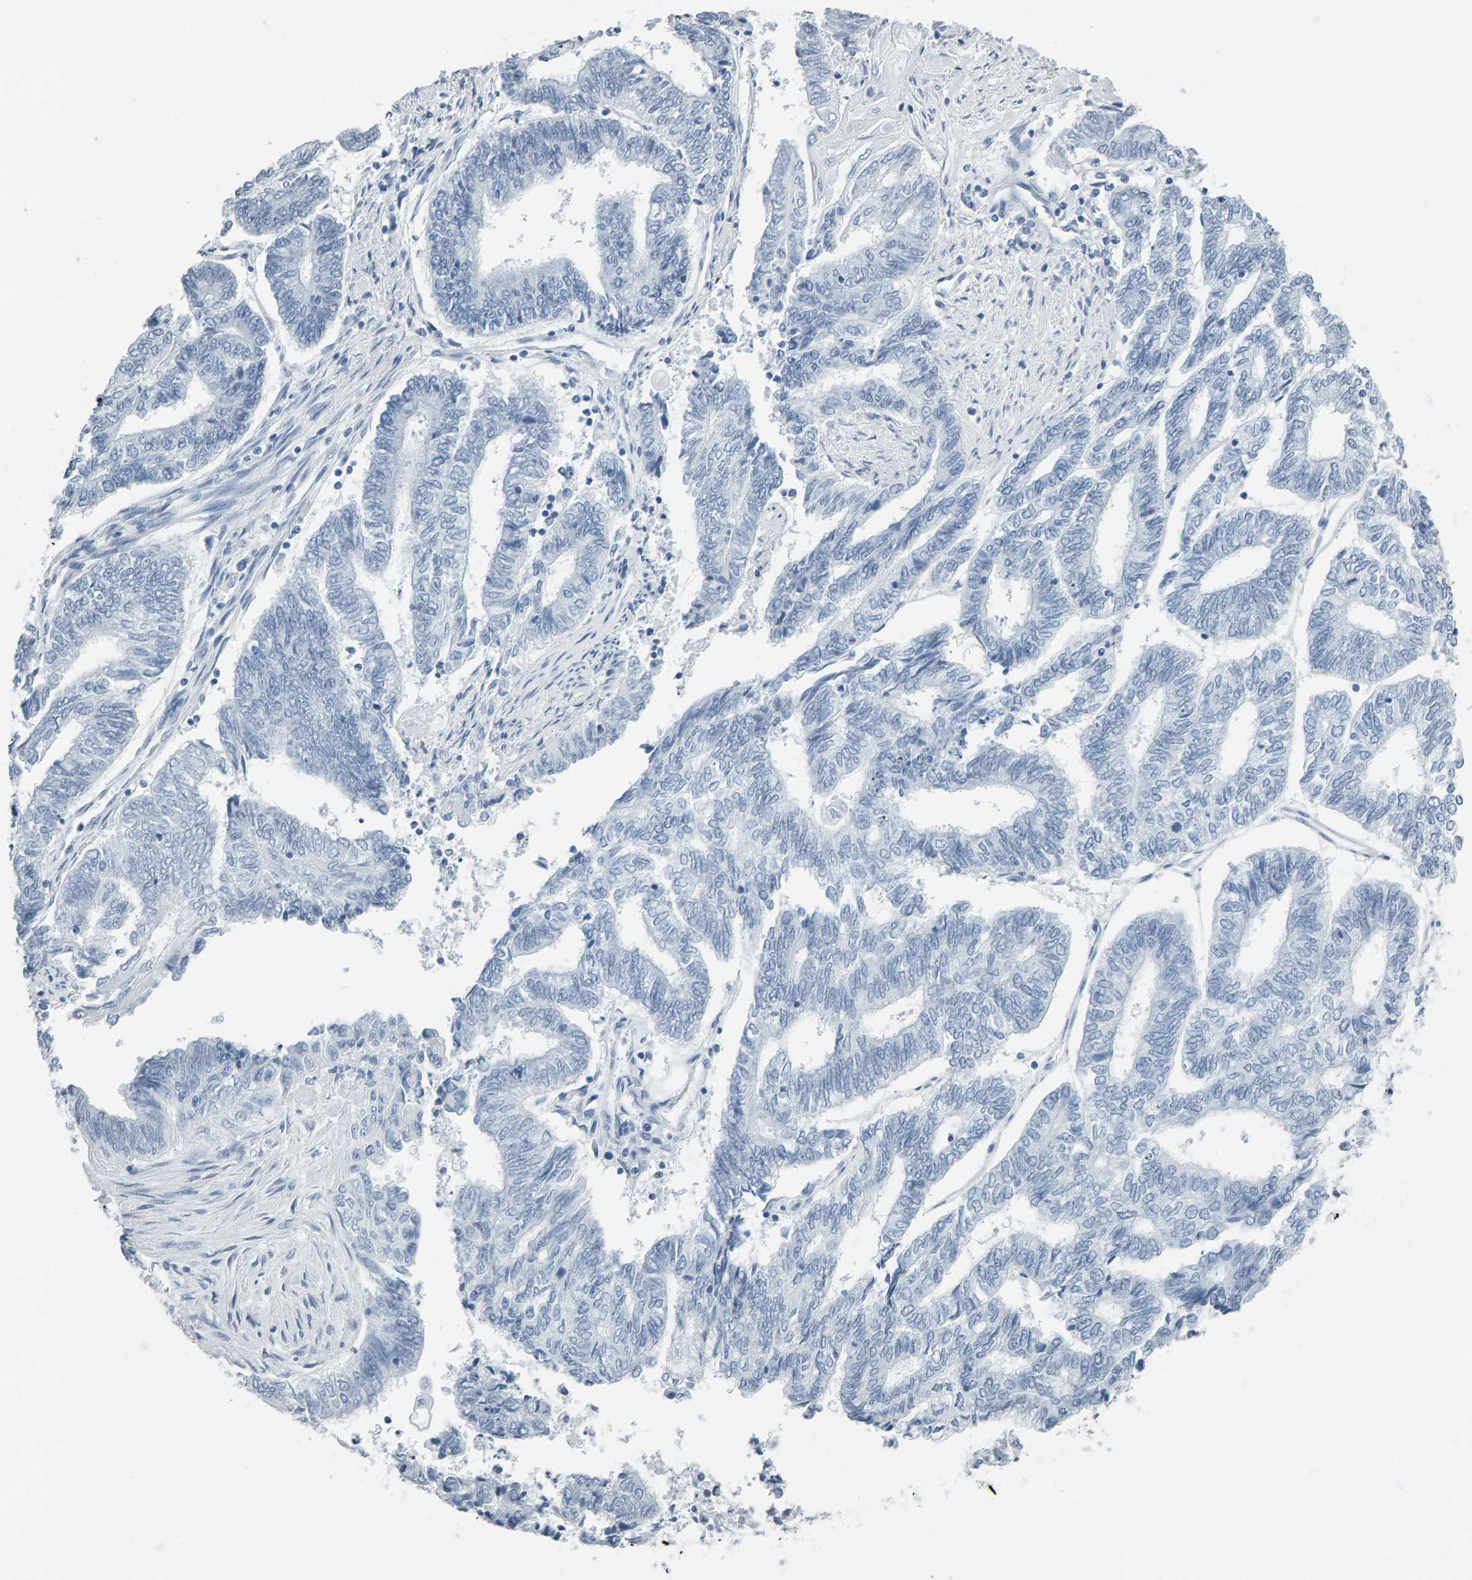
{"staining": {"intensity": "negative", "quantity": "none", "location": "none"}, "tissue": "endometrial cancer", "cell_type": "Tumor cells", "image_type": "cancer", "snomed": [{"axis": "morphology", "description": "Adenocarcinoma, NOS"}, {"axis": "topography", "description": "Uterus"}, {"axis": "topography", "description": "Endometrium"}], "caption": "The histopathology image shows no staining of tumor cells in endometrial cancer.", "gene": "SPACA3", "patient": {"sex": "female", "age": 70}}